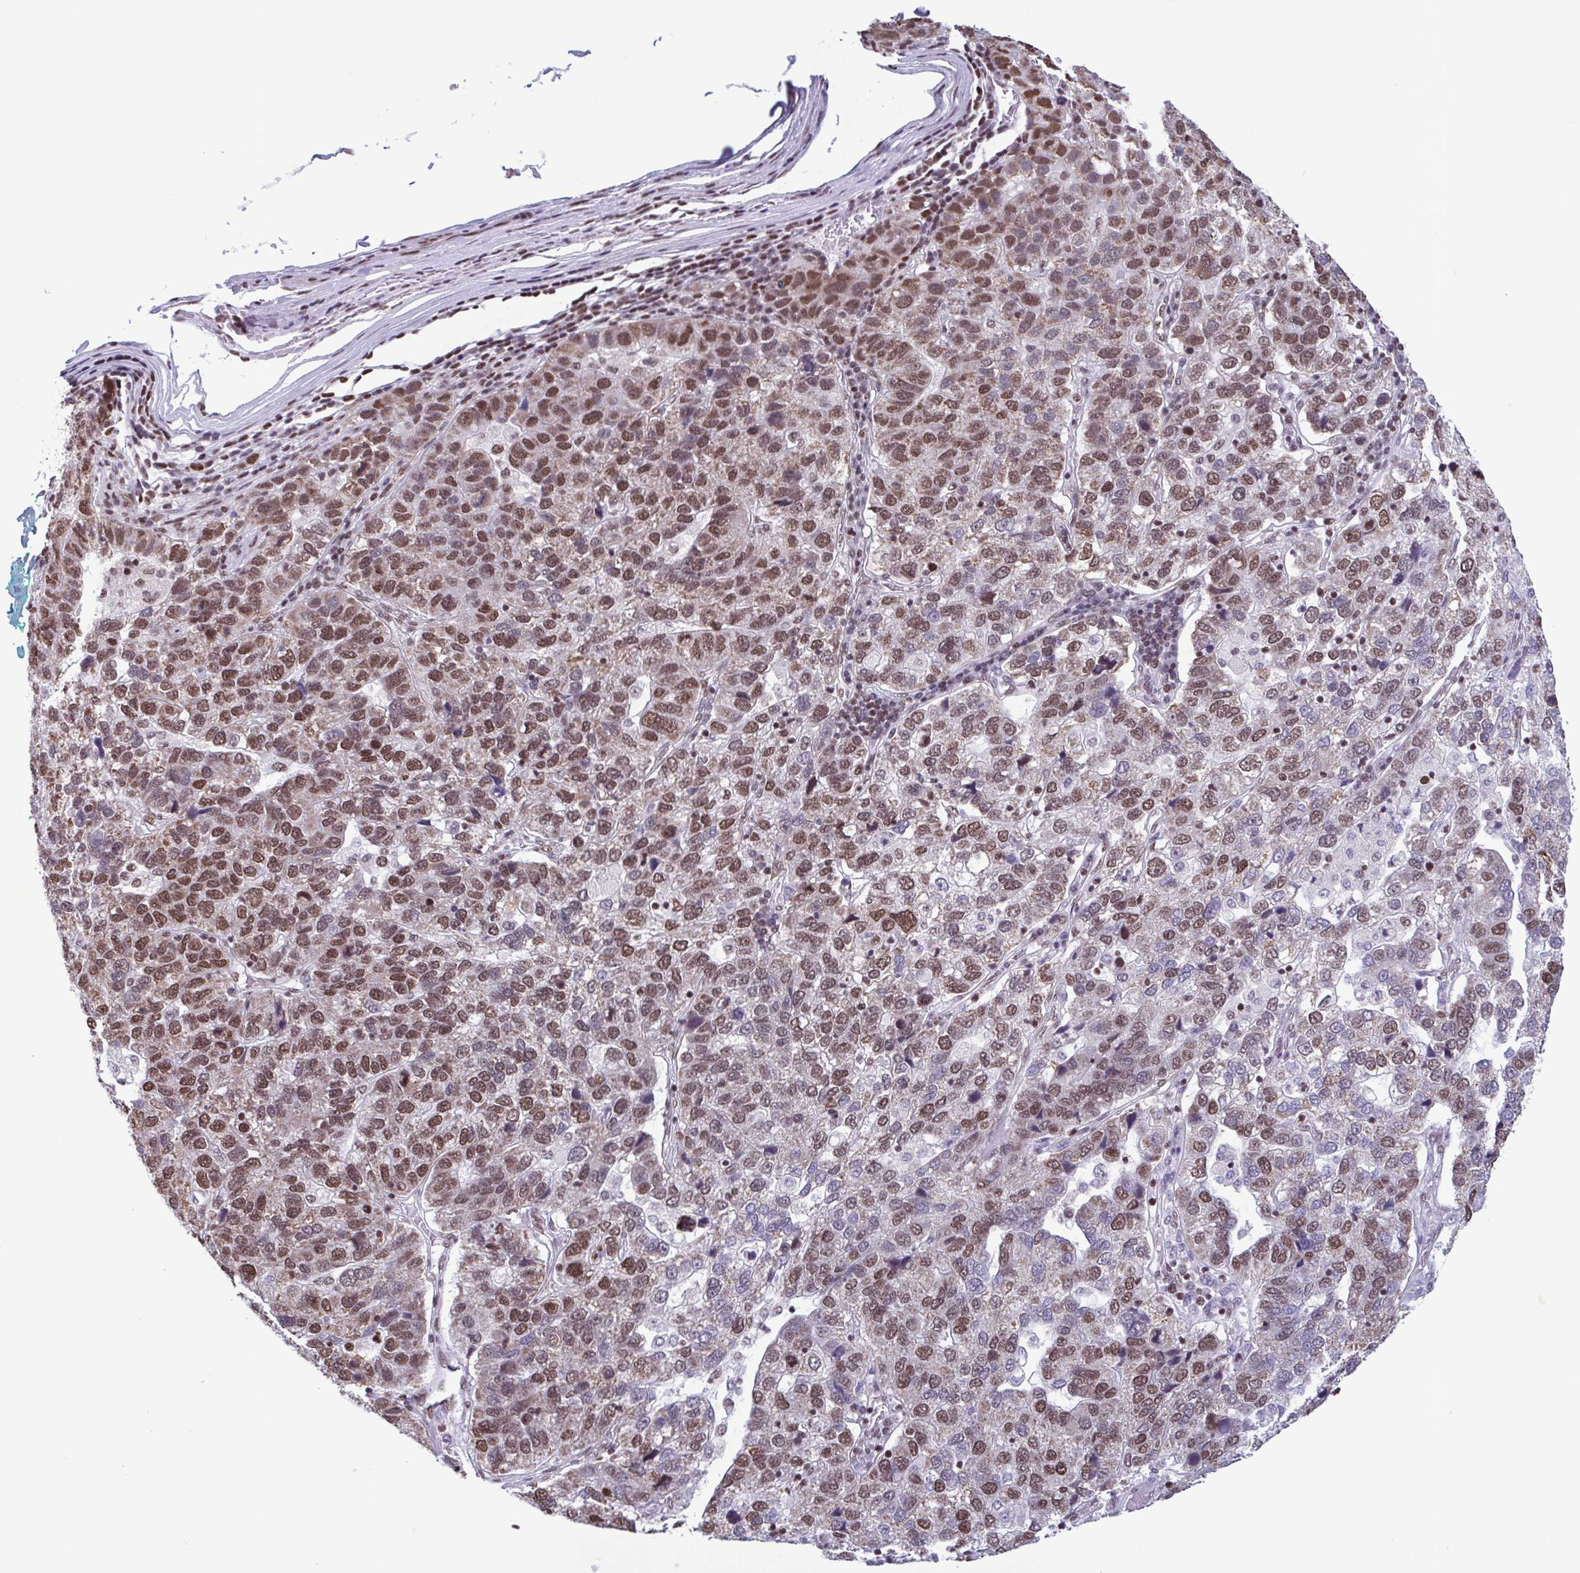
{"staining": {"intensity": "moderate", "quantity": "25%-75%", "location": "nuclear"}, "tissue": "pancreatic cancer", "cell_type": "Tumor cells", "image_type": "cancer", "snomed": [{"axis": "morphology", "description": "Adenocarcinoma, NOS"}, {"axis": "topography", "description": "Pancreas"}], "caption": "A high-resolution image shows immunohistochemistry staining of adenocarcinoma (pancreatic), which shows moderate nuclear staining in approximately 25%-75% of tumor cells.", "gene": "TIMM21", "patient": {"sex": "female", "age": 61}}